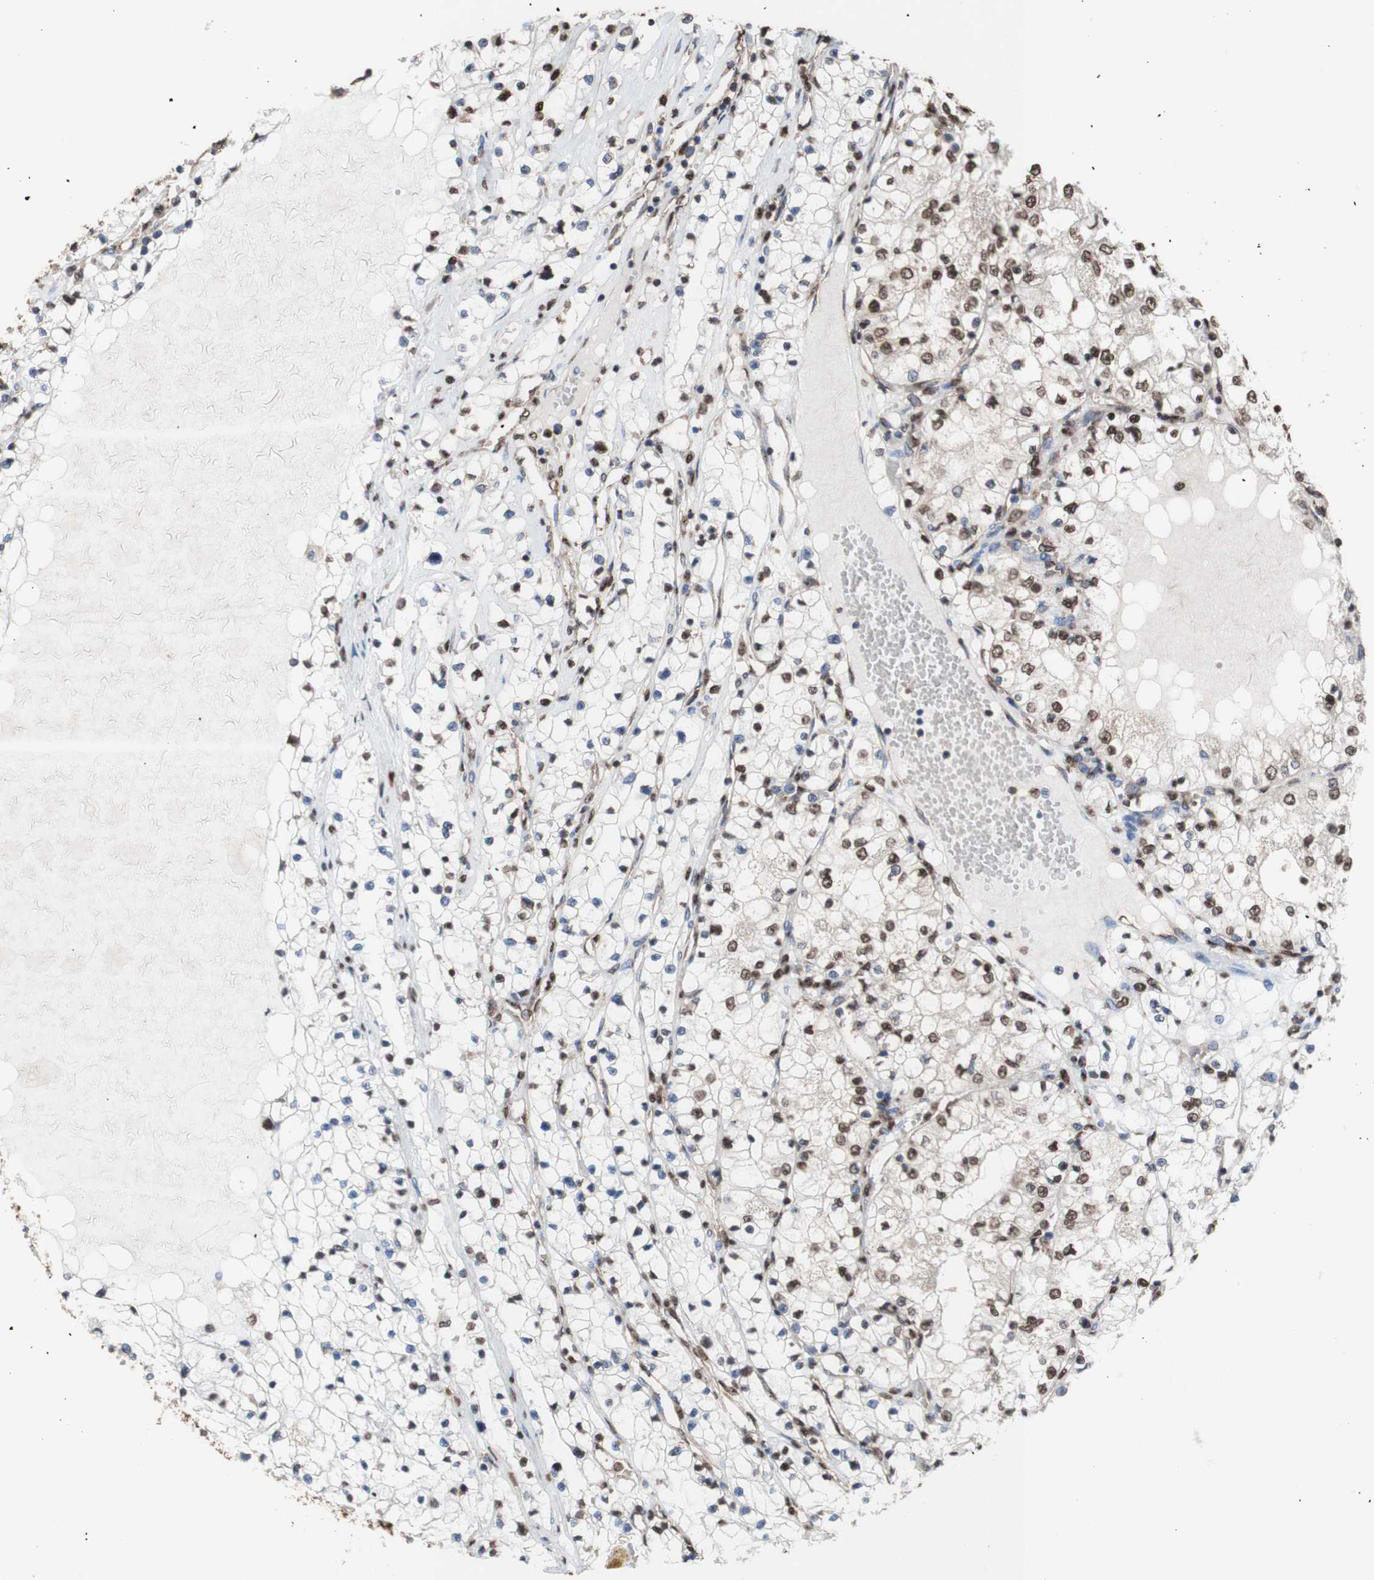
{"staining": {"intensity": "moderate", "quantity": "25%-75%", "location": "cytoplasmic/membranous,nuclear"}, "tissue": "renal cancer", "cell_type": "Tumor cells", "image_type": "cancer", "snomed": [{"axis": "morphology", "description": "Adenocarcinoma, NOS"}, {"axis": "topography", "description": "Kidney"}], "caption": "Protein positivity by IHC shows moderate cytoplasmic/membranous and nuclear expression in approximately 25%-75% of tumor cells in renal cancer. (Stains: DAB in brown, nuclei in blue, Microscopy: brightfield microscopy at high magnification).", "gene": "PIDD1", "patient": {"sex": "male", "age": 68}}